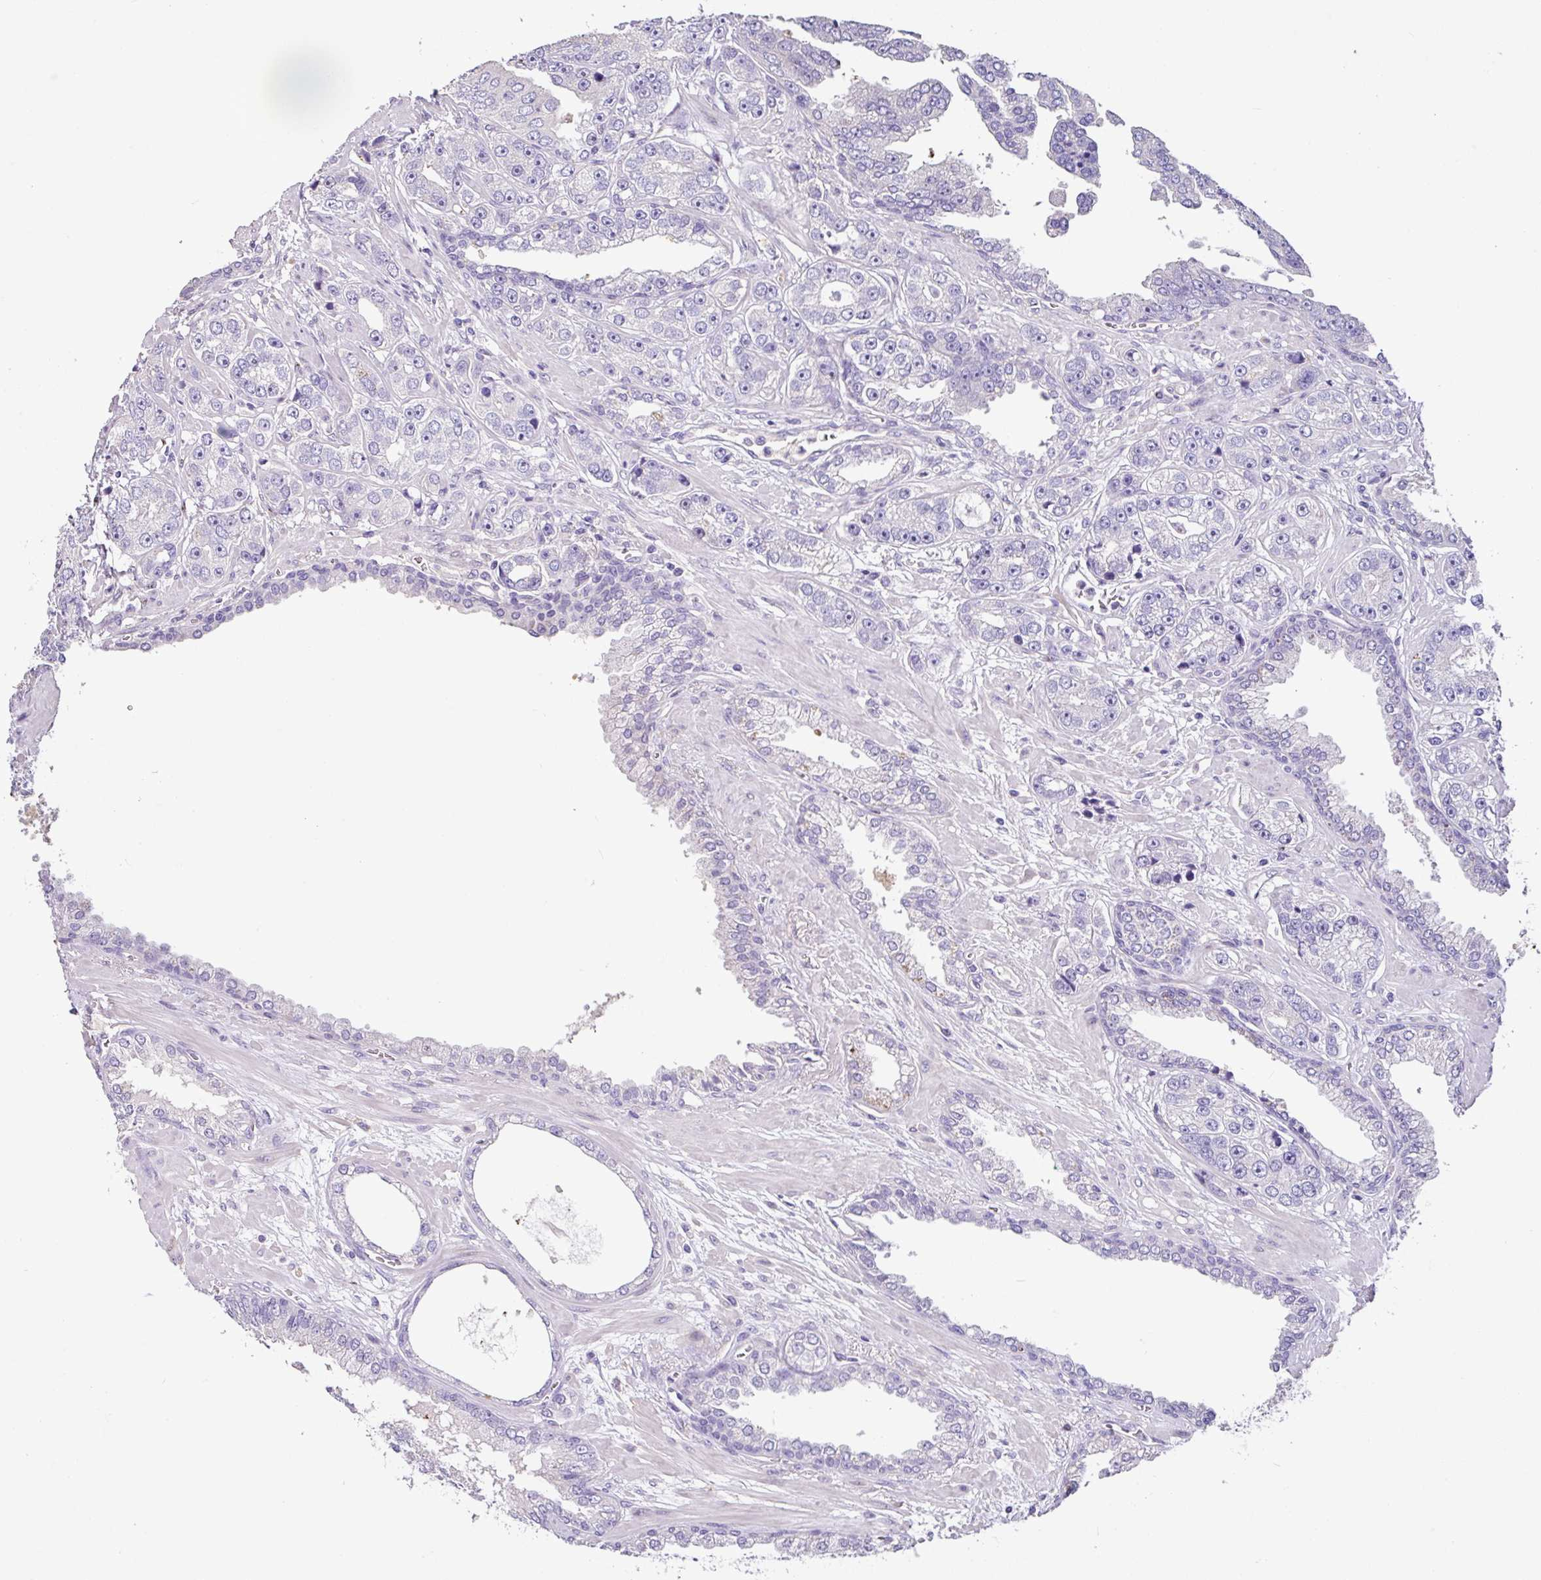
{"staining": {"intensity": "negative", "quantity": "none", "location": "none"}, "tissue": "prostate cancer", "cell_type": "Tumor cells", "image_type": "cancer", "snomed": [{"axis": "morphology", "description": "Adenocarcinoma, High grade"}, {"axis": "topography", "description": "Prostate"}], "caption": "There is no significant expression in tumor cells of prostate cancer. (DAB immunohistochemistry, high magnification).", "gene": "ZG16", "patient": {"sex": "male", "age": 71}}